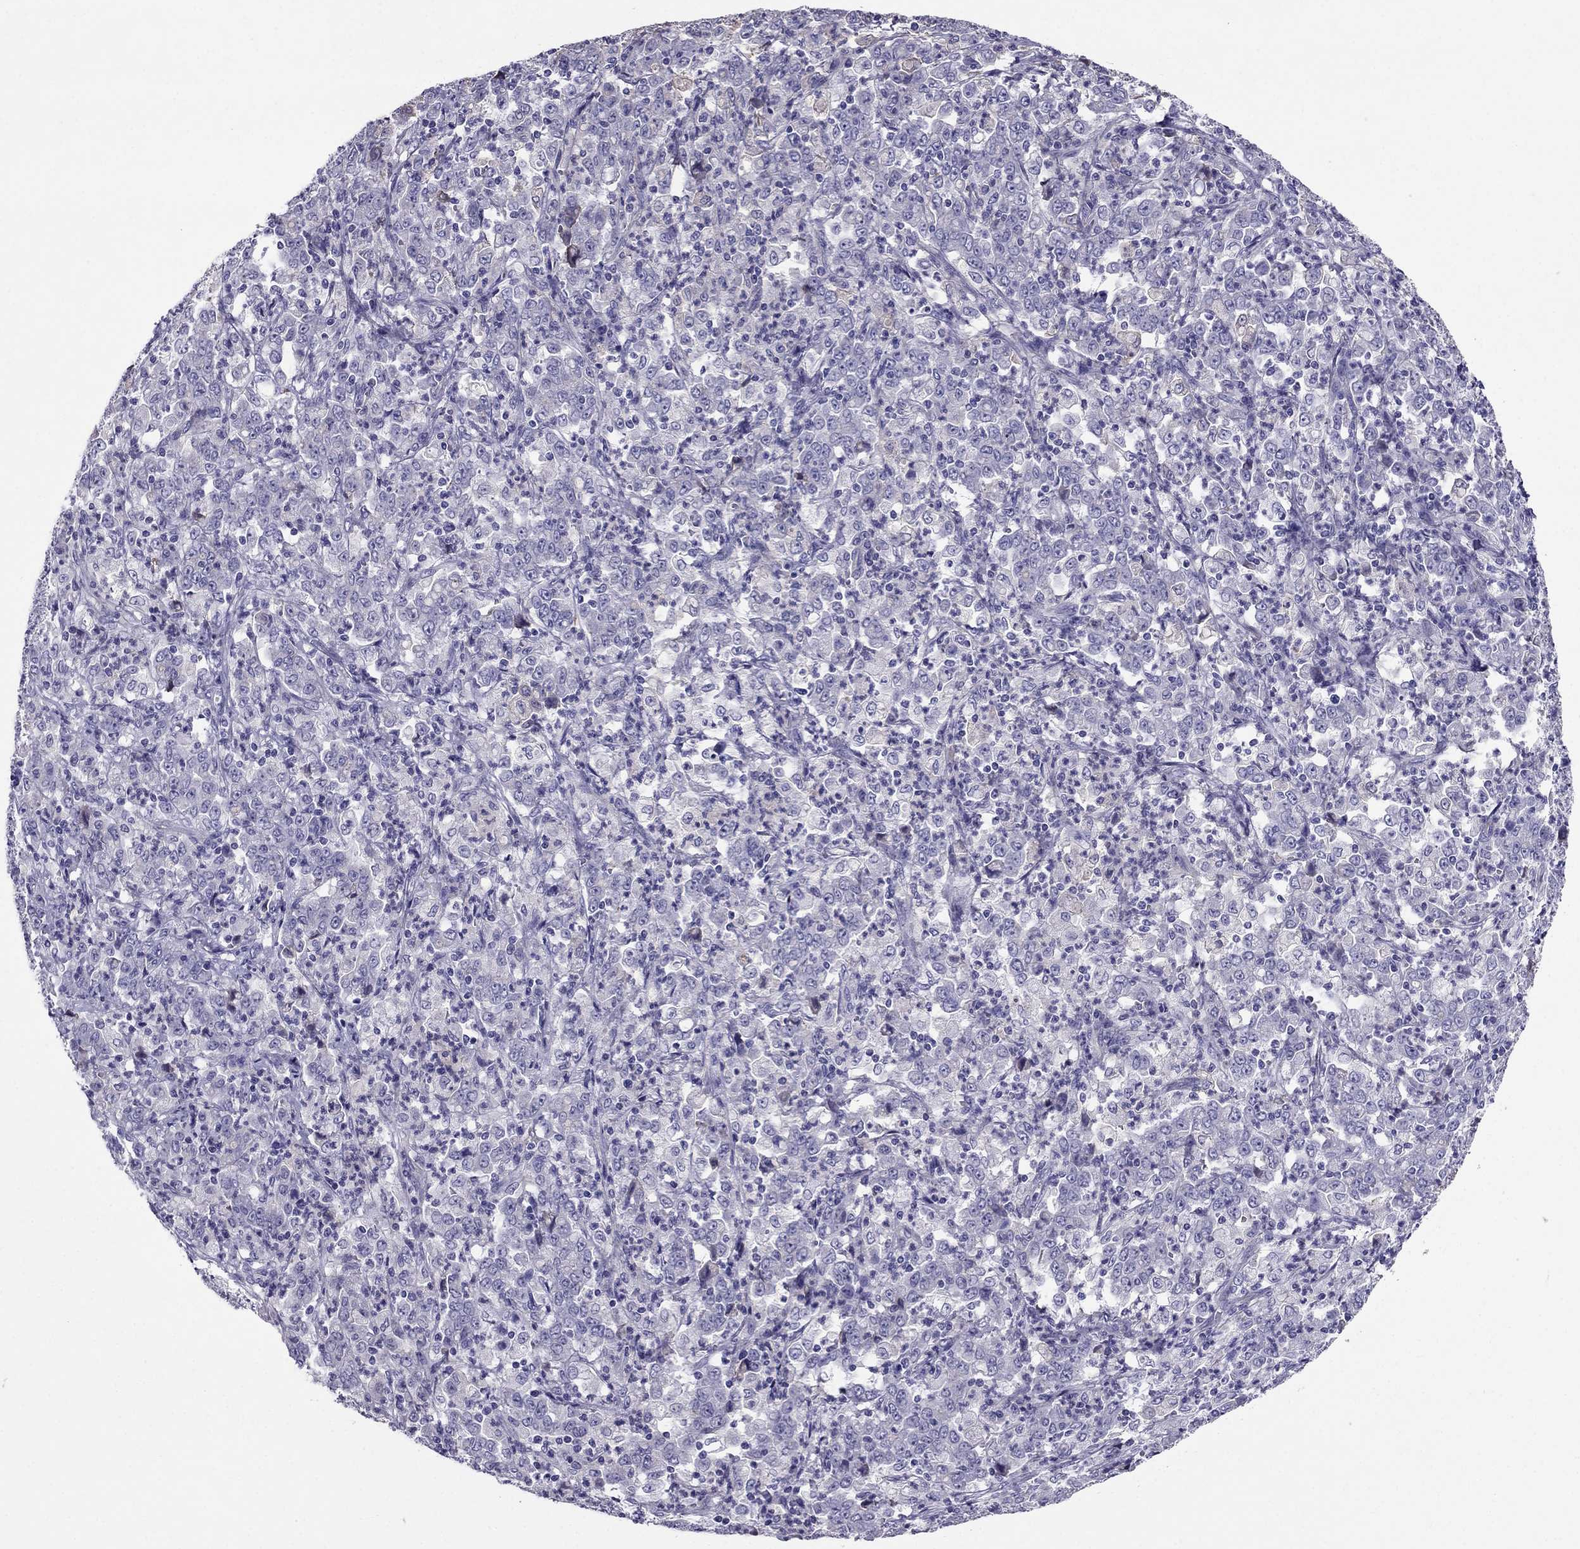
{"staining": {"intensity": "negative", "quantity": "none", "location": "none"}, "tissue": "stomach cancer", "cell_type": "Tumor cells", "image_type": "cancer", "snomed": [{"axis": "morphology", "description": "Adenocarcinoma, NOS"}, {"axis": "topography", "description": "Stomach, lower"}], "caption": "Immunohistochemistry of human stomach adenocarcinoma demonstrates no staining in tumor cells.", "gene": "TBC1D21", "patient": {"sex": "female", "age": 71}}